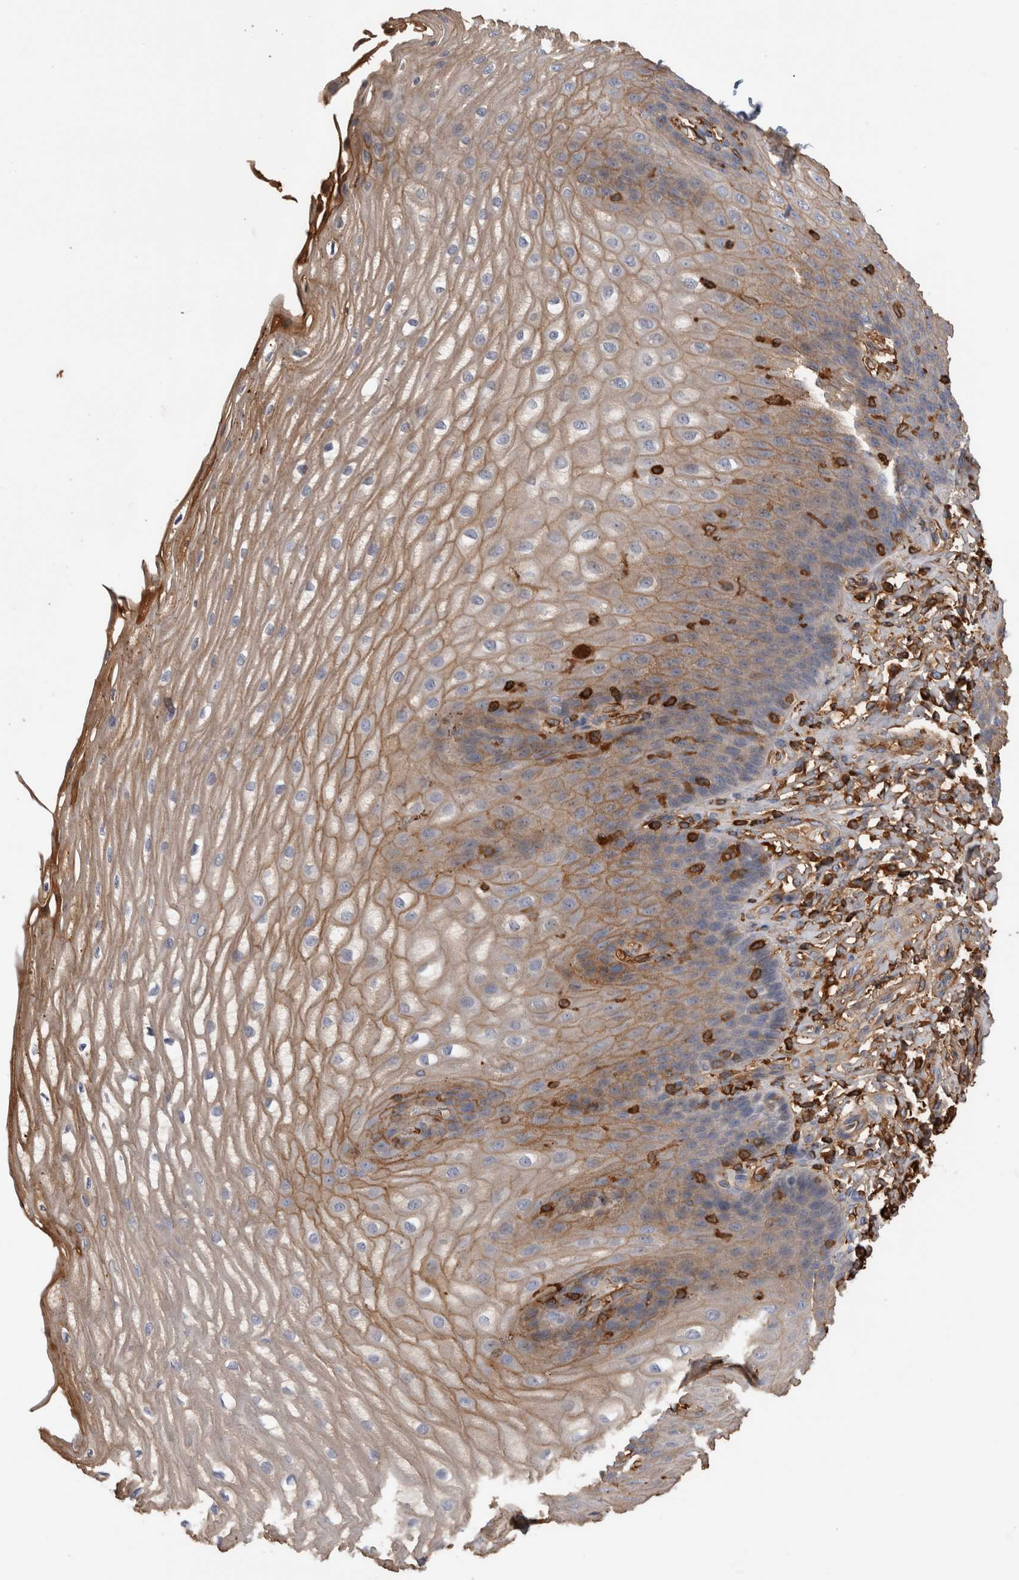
{"staining": {"intensity": "weak", "quantity": "25%-75%", "location": "cytoplasmic/membranous"}, "tissue": "esophagus", "cell_type": "Squamous epithelial cells", "image_type": "normal", "snomed": [{"axis": "morphology", "description": "Normal tissue, NOS"}, {"axis": "topography", "description": "Esophagus"}], "caption": "Immunohistochemical staining of benign human esophagus shows 25%-75% levels of weak cytoplasmic/membranous protein positivity in approximately 25%-75% of squamous epithelial cells. (Stains: DAB in brown, nuclei in blue, Microscopy: brightfield microscopy at high magnification).", "gene": "TBCE", "patient": {"sex": "male", "age": 54}}